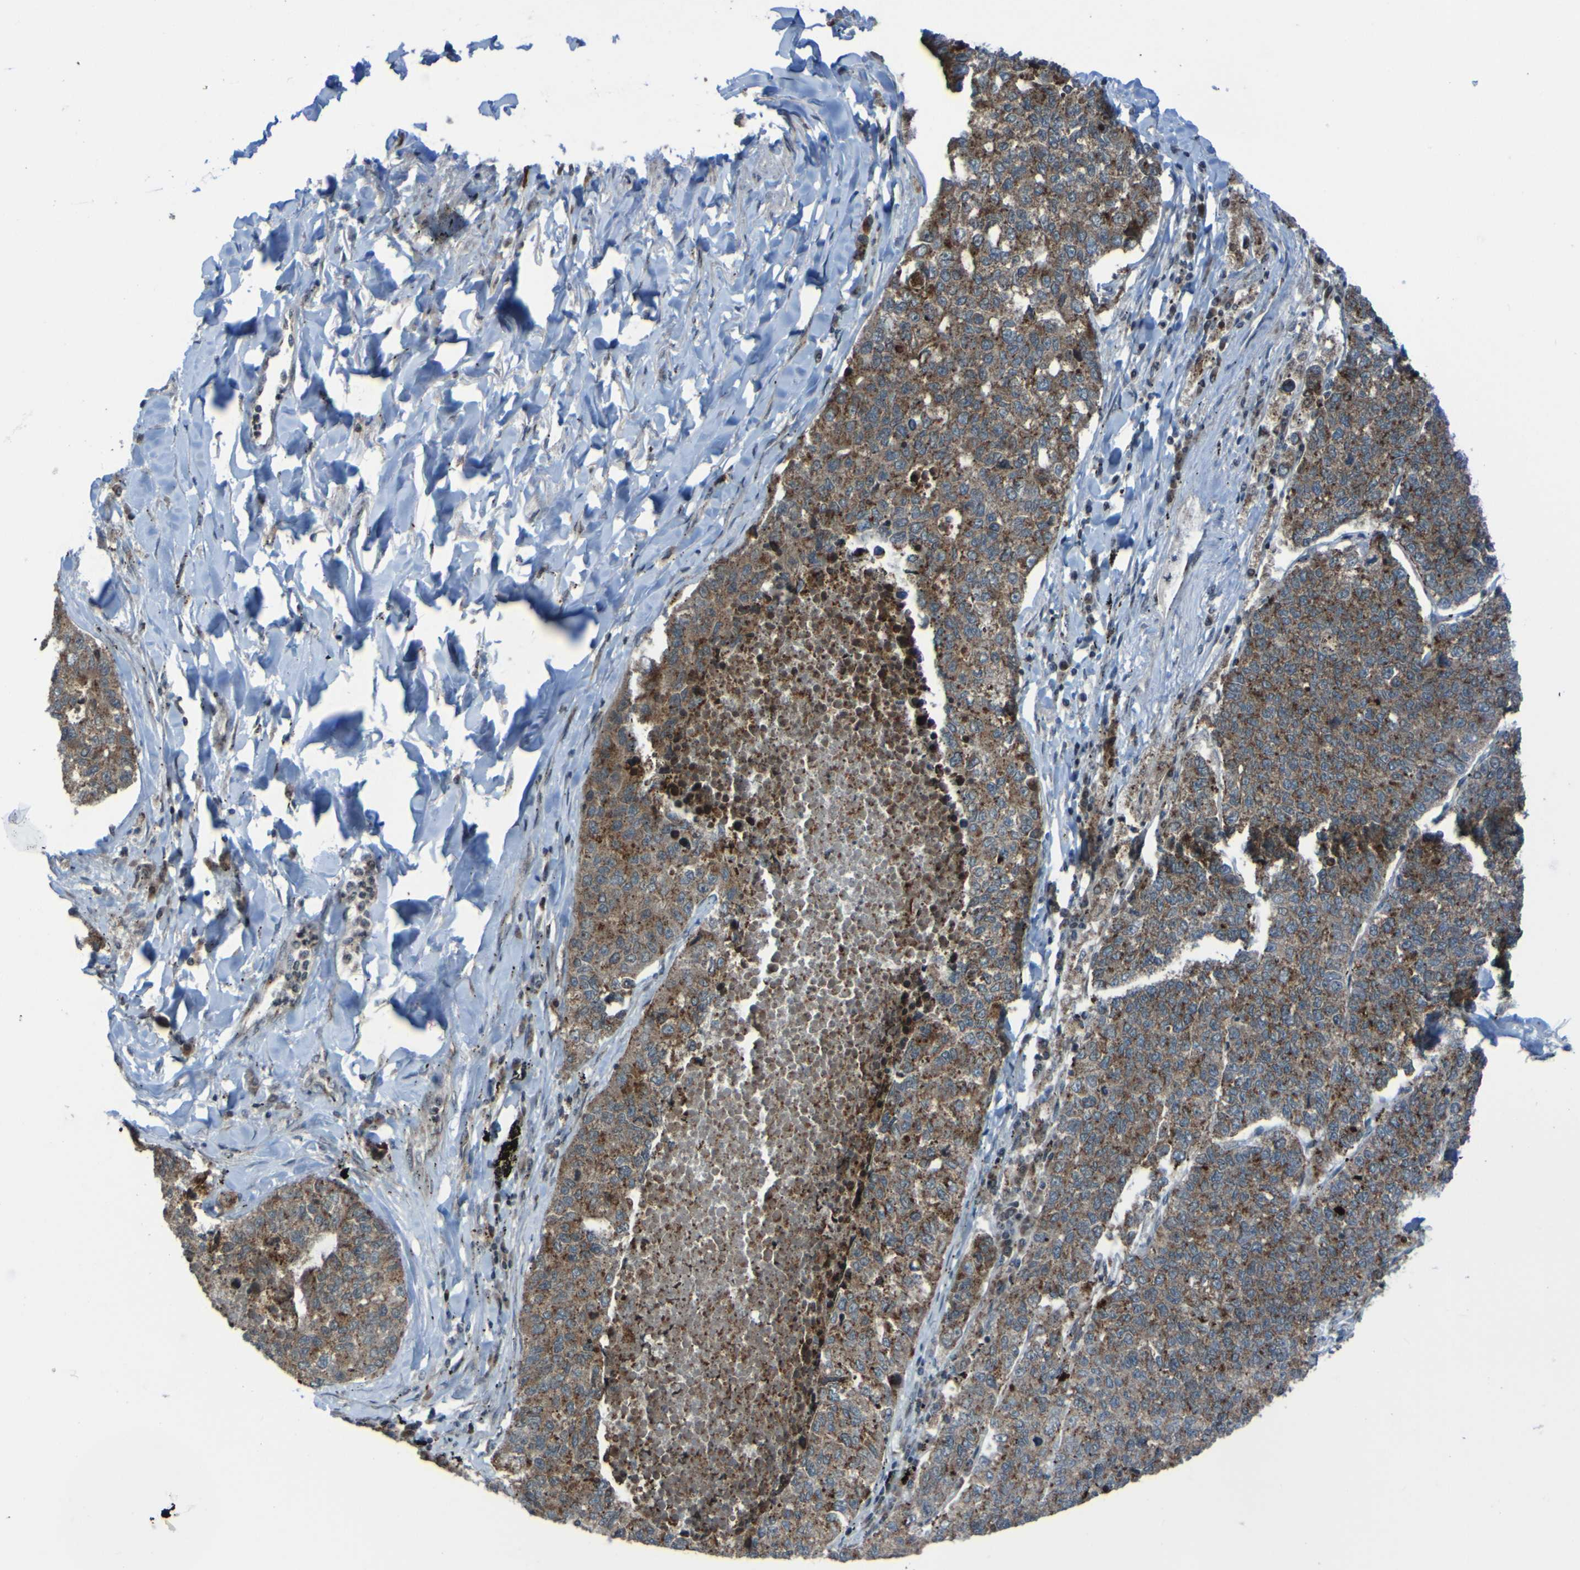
{"staining": {"intensity": "weak", "quantity": ">75%", "location": "cytoplasmic/membranous"}, "tissue": "lung cancer", "cell_type": "Tumor cells", "image_type": "cancer", "snomed": [{"axis": "morphology", "description": "Adenocarcinoma, NOS"}, {"axis": "topography", "description": "Lung"}], "caption": "High-magnification brightfield microscopy of adenocarcinoma (lung) stained with DAB (3,3'-diaminobenzidine) (brown) and counterstained with hematoxylin (blue). tumor cells exhibit weak cytoplasmic/membranous positivity is present in approximately>75% of cells.", "gene": "UNG", "patient": {"sex": "male", "age": 49}}